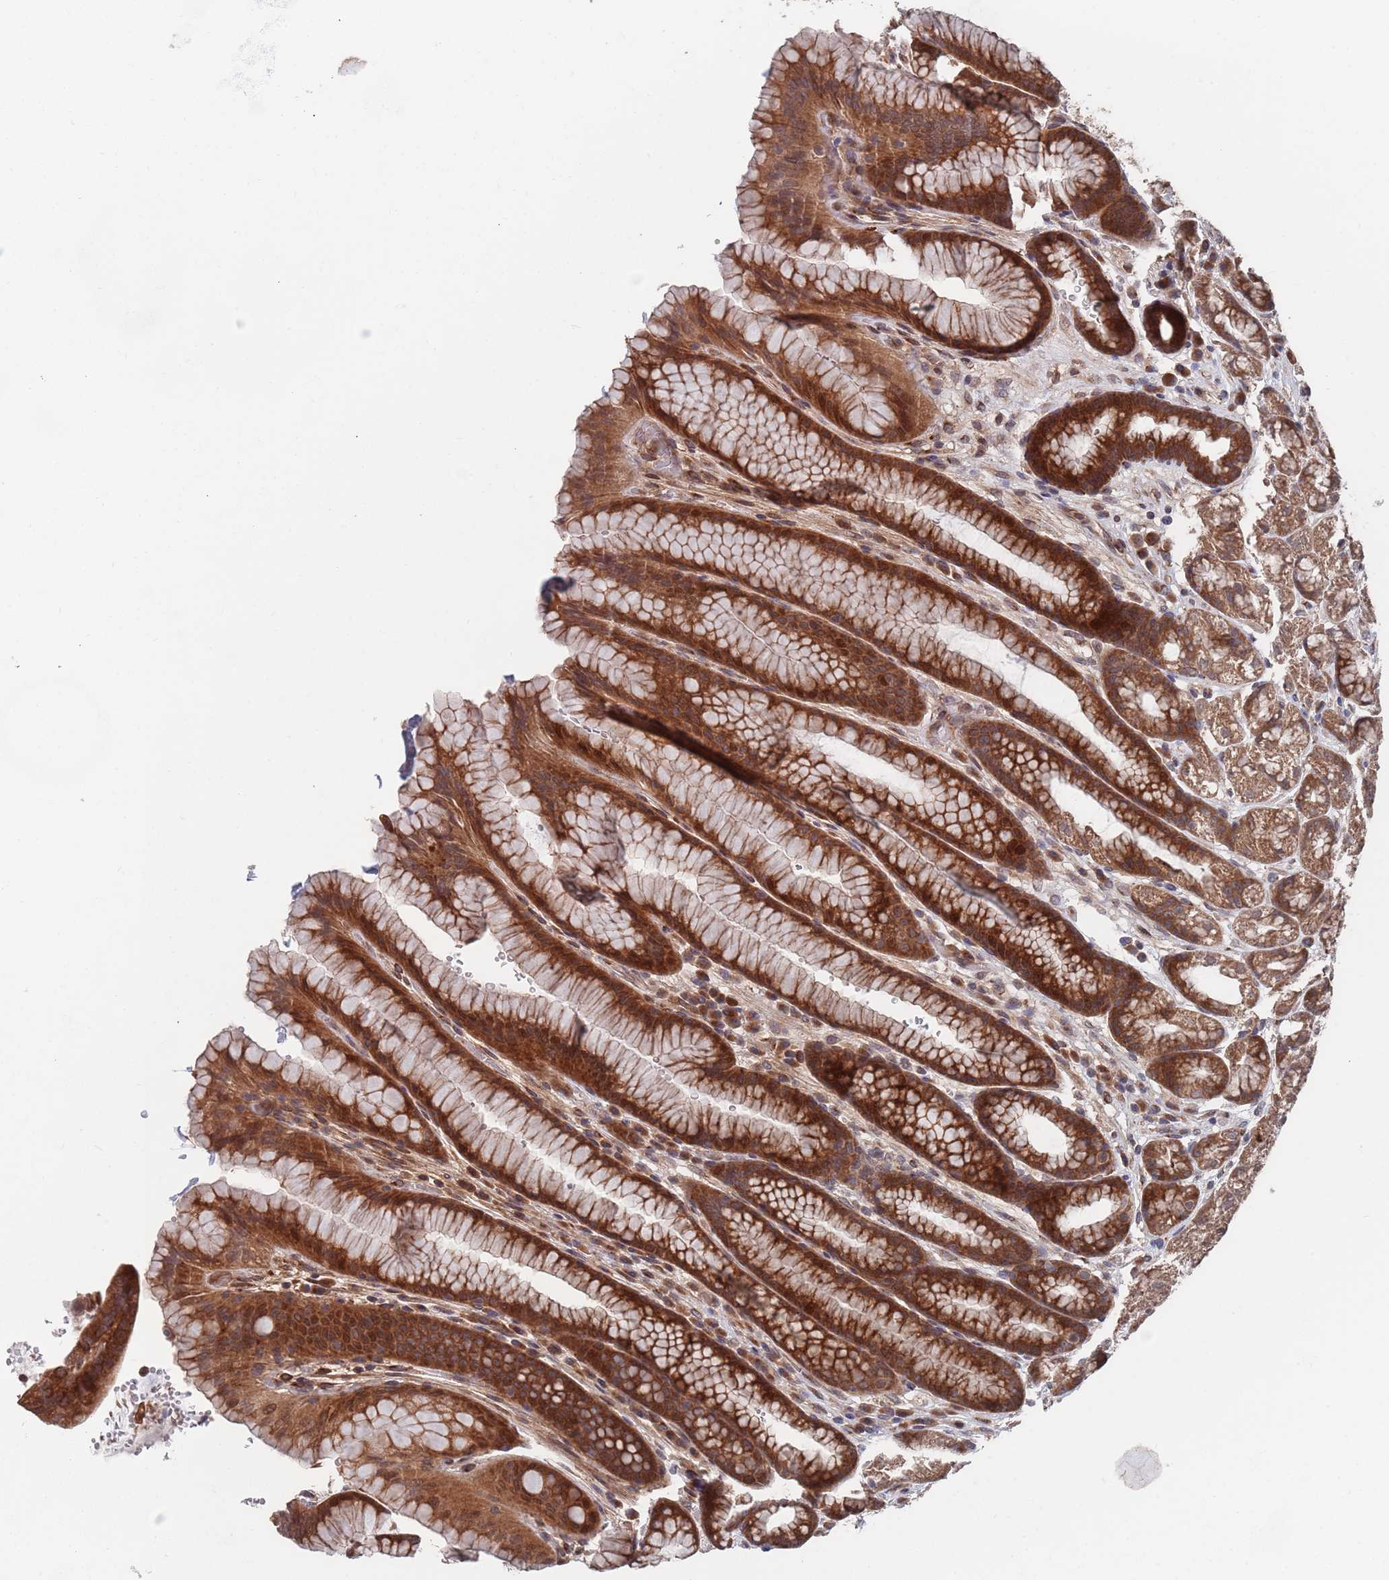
{"staining": {"intensity": "strong", "quantity": ">75%", "location": "cytoplasmic/membranous"}, "tissue": "stomach", "cell_type": "Glandular cells", "image_type": "normal", "snomed": [{"axis": "morphology", "description": "Normal tissue, NOS"}, {"axis": "morphology", "description": "Adenocarcinoma, NOS"}, {"axis": "topography", "description": "Stomach"}], "caption": "A high amount of strong cytoplasmic/membranous positivity is appreciated in approximately >75% of glandular cells in benign stomach.", "gene": "UNC45A", "patient": {"sex": "male", "age": 57}}